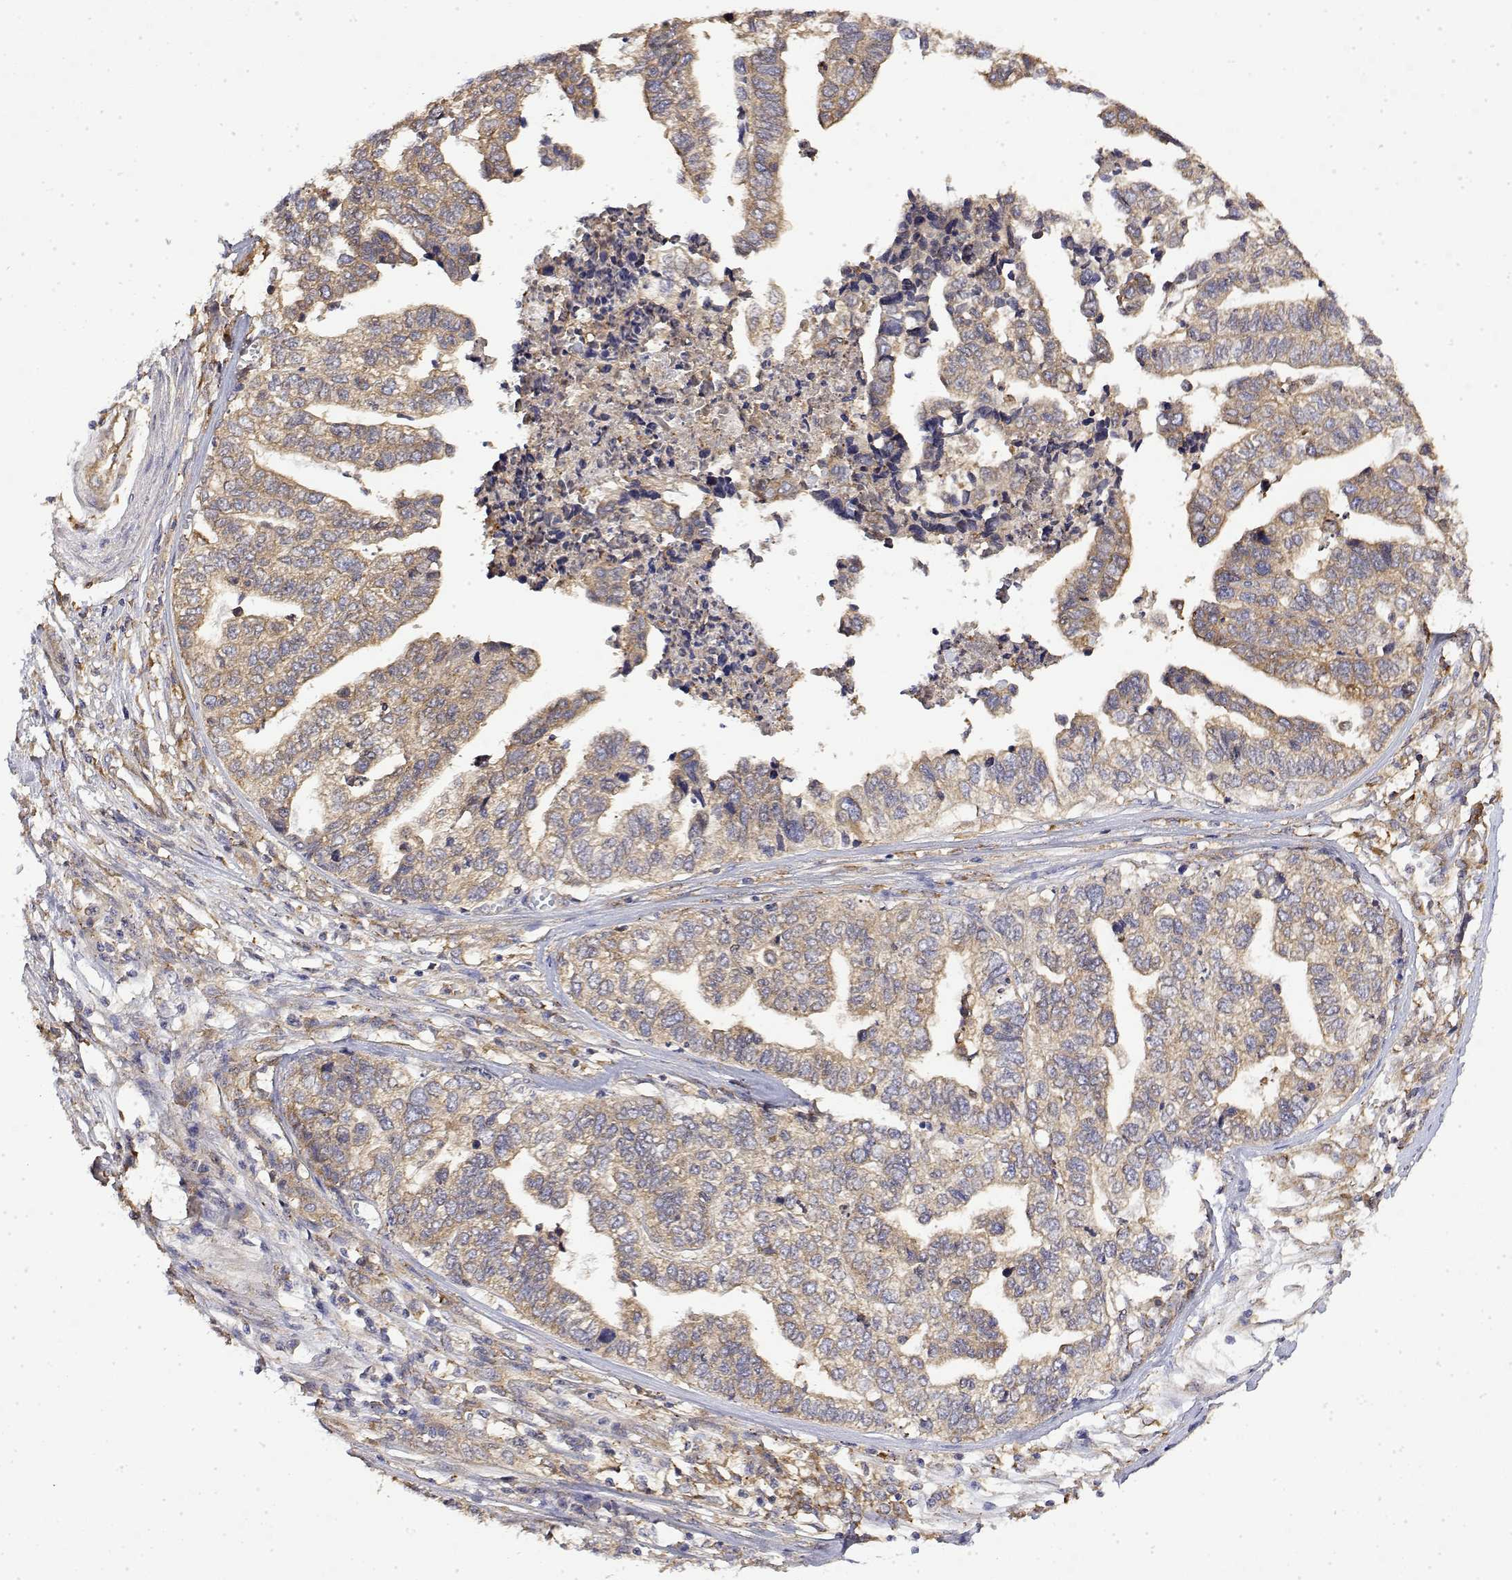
{"staining": {"intensity": "moderate", "quantity": ">75%", "location": "cytoplasmic/membranous"}, "tissue": "stomach cancer", "cell_type": "Tumor cells", "image_type": "cancer", "snomed": [{"axis": "morphology", "description": "Adenocarcinoma, NOS"}, {"axis": "topography", "description": "Stomach, upper"}], "caption": "An immunohistochemistry image of neoplastic tissue is shown. Protein staining in brown labels moderate cytoplasmic/membranous positivity in stomach cancer (adenocarcinoma) within tumor cells.", "gene": "PACSIN2", "patient": {"sex": "female", "age": 67}}